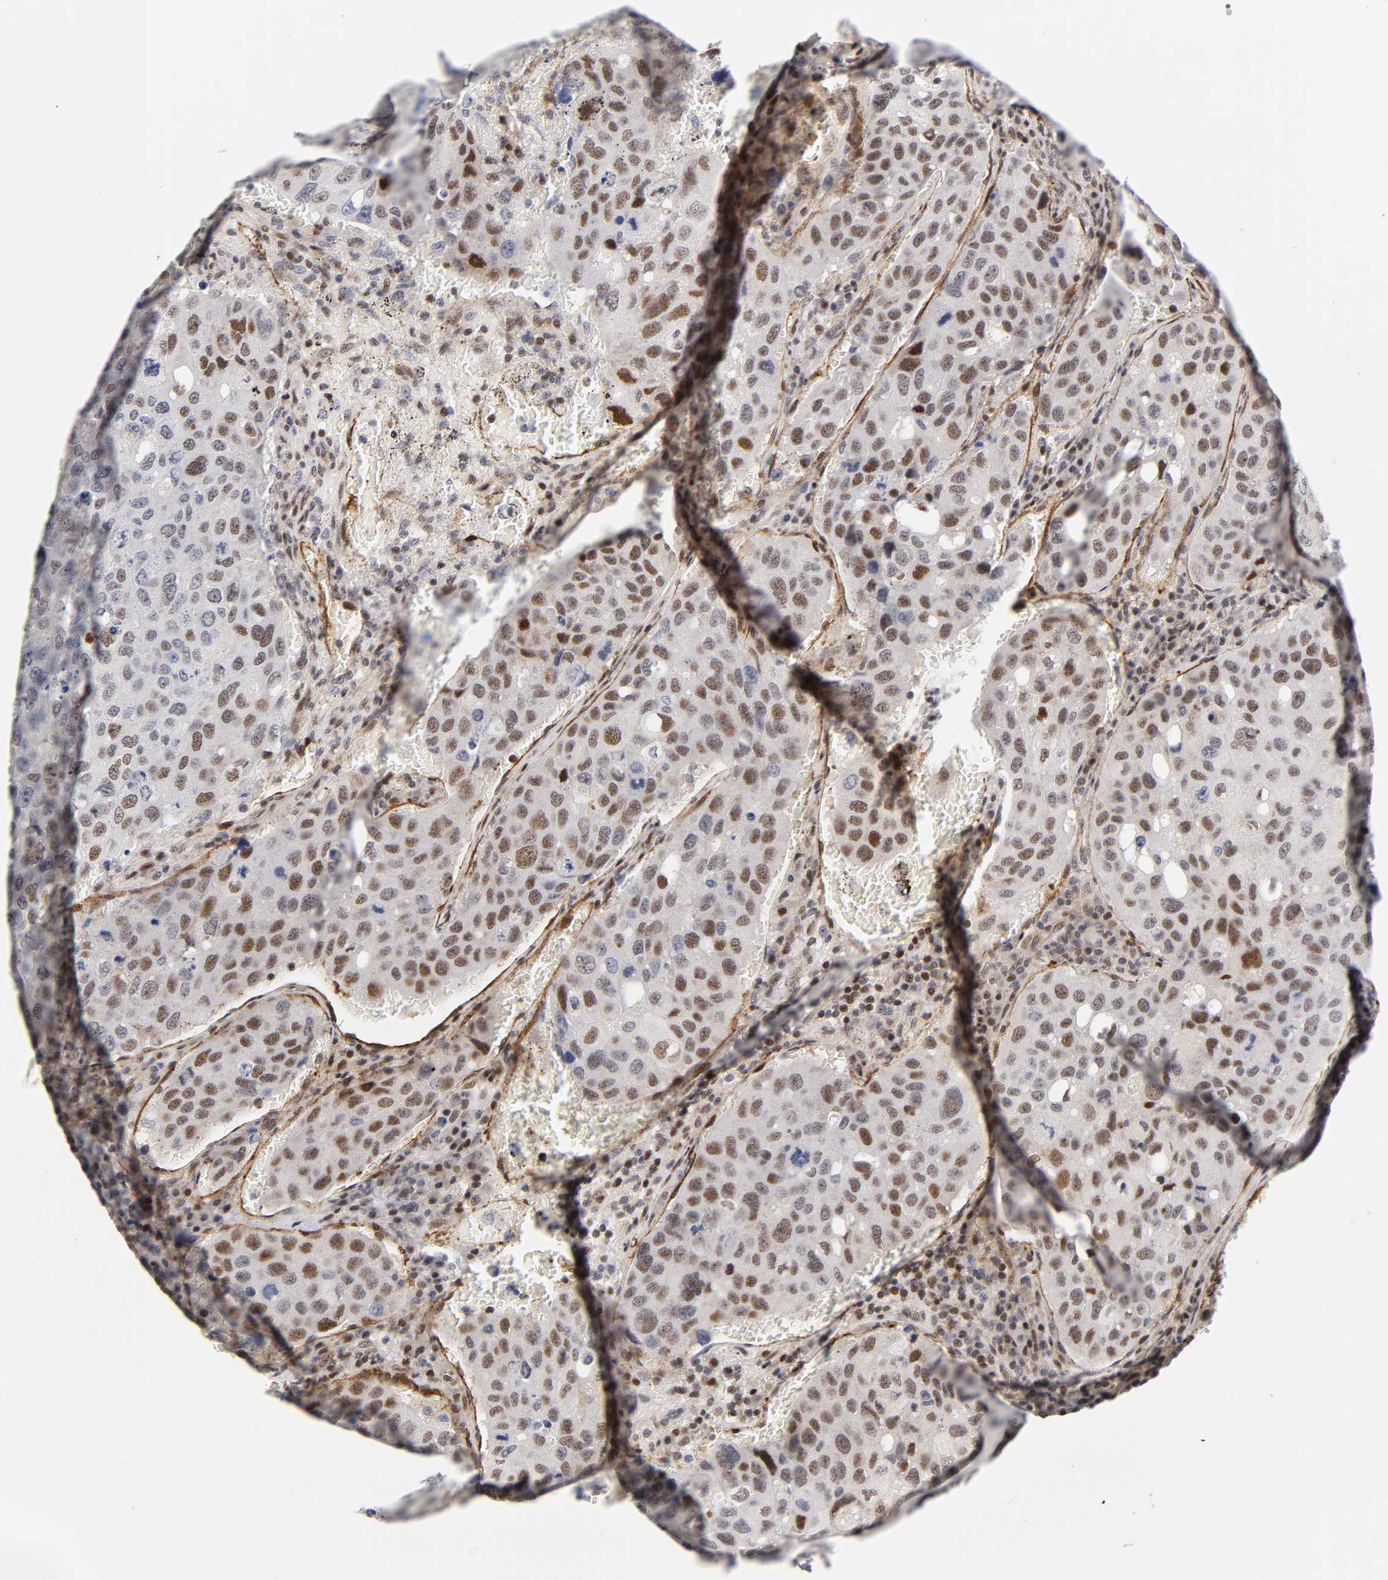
{"staining": {"intensity": "moderate", "quantity": "25%-75%", "location": "nuclear"}, "tissue": "urothelial cancer", "cell_type": "Tumor cells", "image_type": "cancer", "snomed": [{"axis": "morphology", "description": "Urothelial carcinoma, High grade"}, {"axis": "topography", "description": "Lymph node"}, {"axis": "topography", "description": "Urinary bladder"}], "caption": "Immunohistochemistry (IHC) image of neoplastic tissue: human urothelial cancer stained using immunohistochemistry reveals medium levels of moderate protein expression localized specifically in the nuclear of tumor cells, appearing as a nuclear brown color.", "gene": "STK38", "patient": {"sex": "male", "age": 51}}